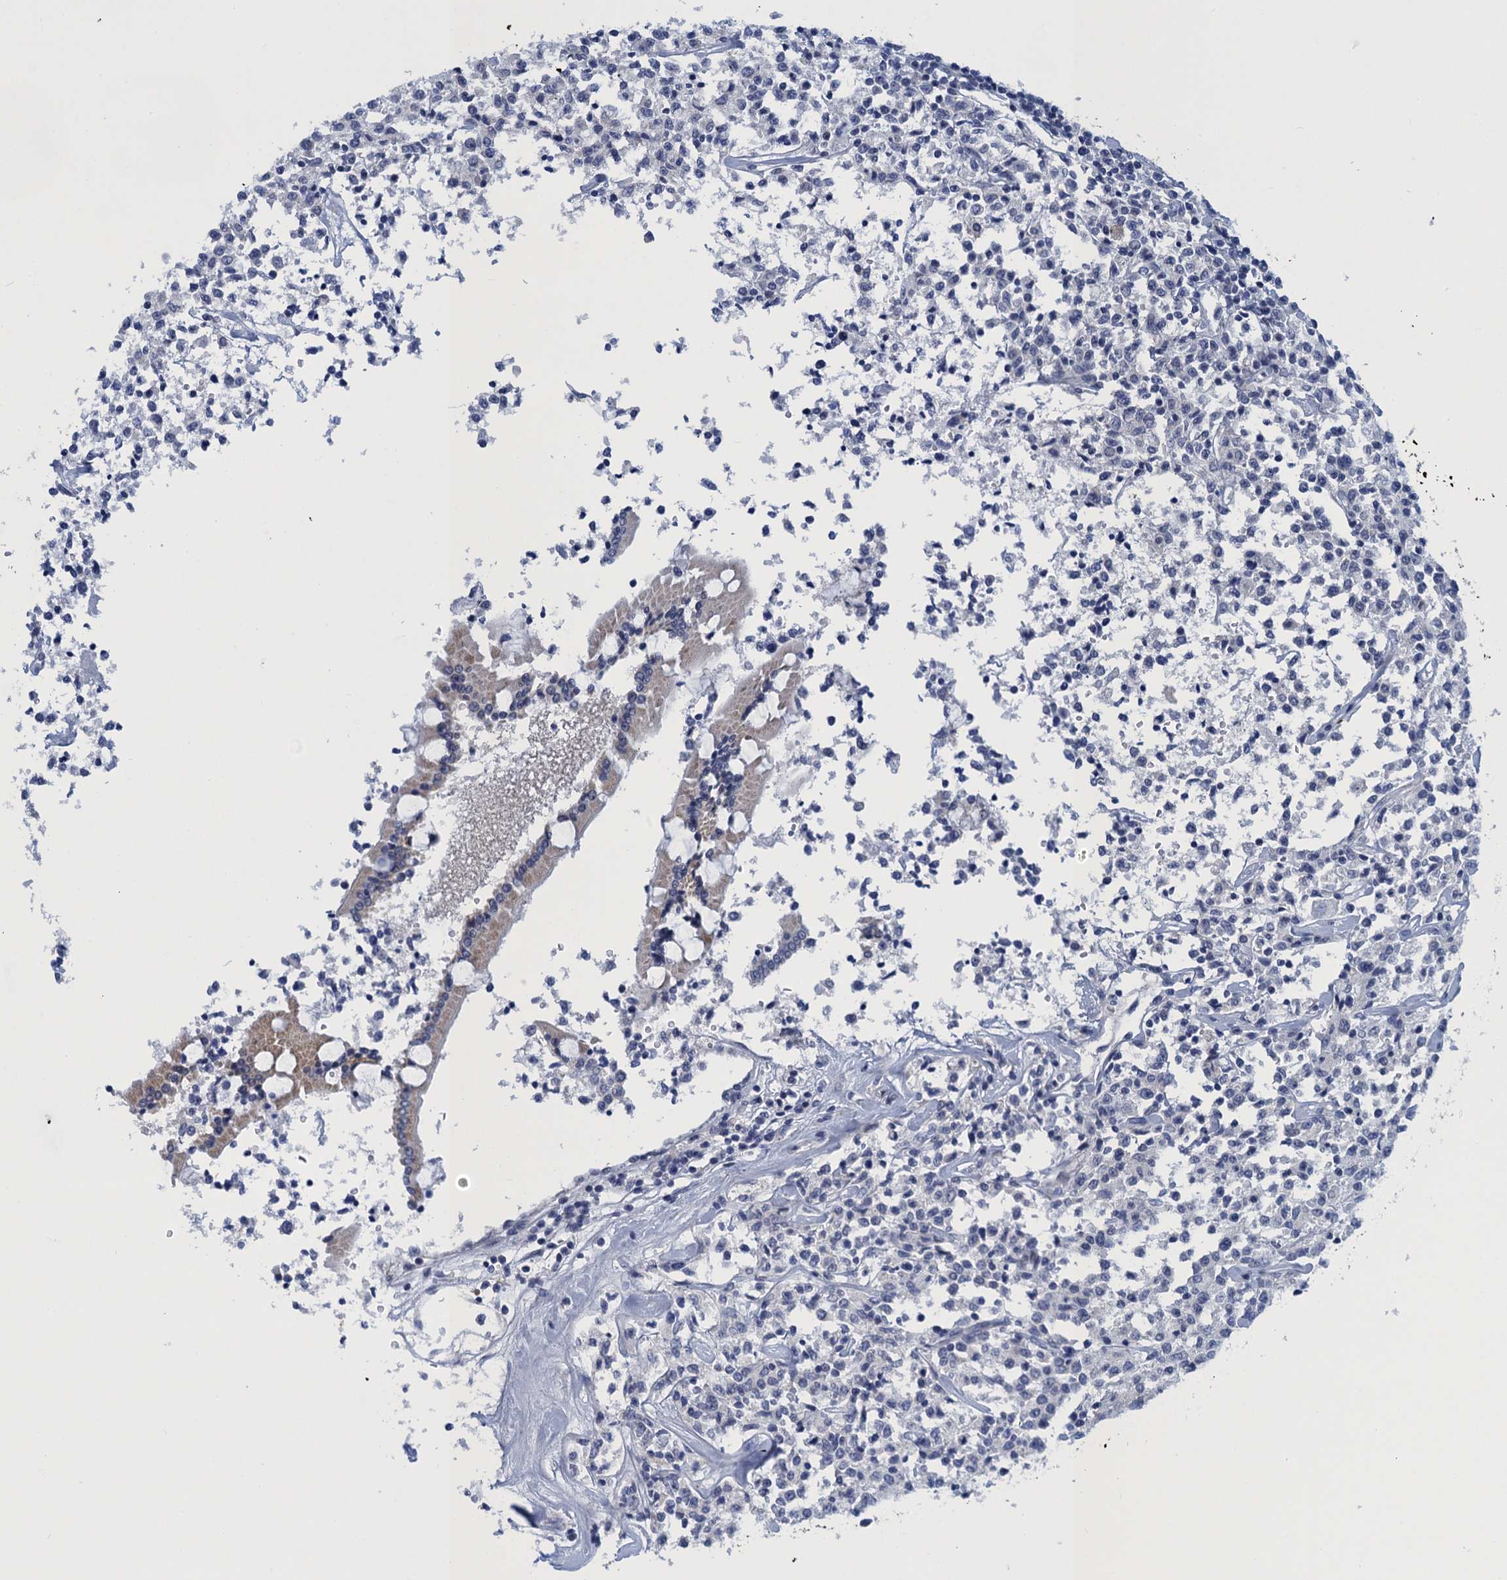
{"staining": {"intensity": "negative", "quantity": "none", "location": "none"}, "tissue": "lymphoma", "cell_type": "Tumor cells", "image_type": "cancer", "snomed": [{"axis": "morphology", "description": "Malignant lymphoma, non-Hodgkin's type, Low grade"}, {"axis": "topography", "description": "Small intestine"}], "caption": "Histopathology image shows no protein staining in tumor cells of lymphoma tissue.", "gene": "SCEL", "patient": {"sex": "female", "age": 59}}